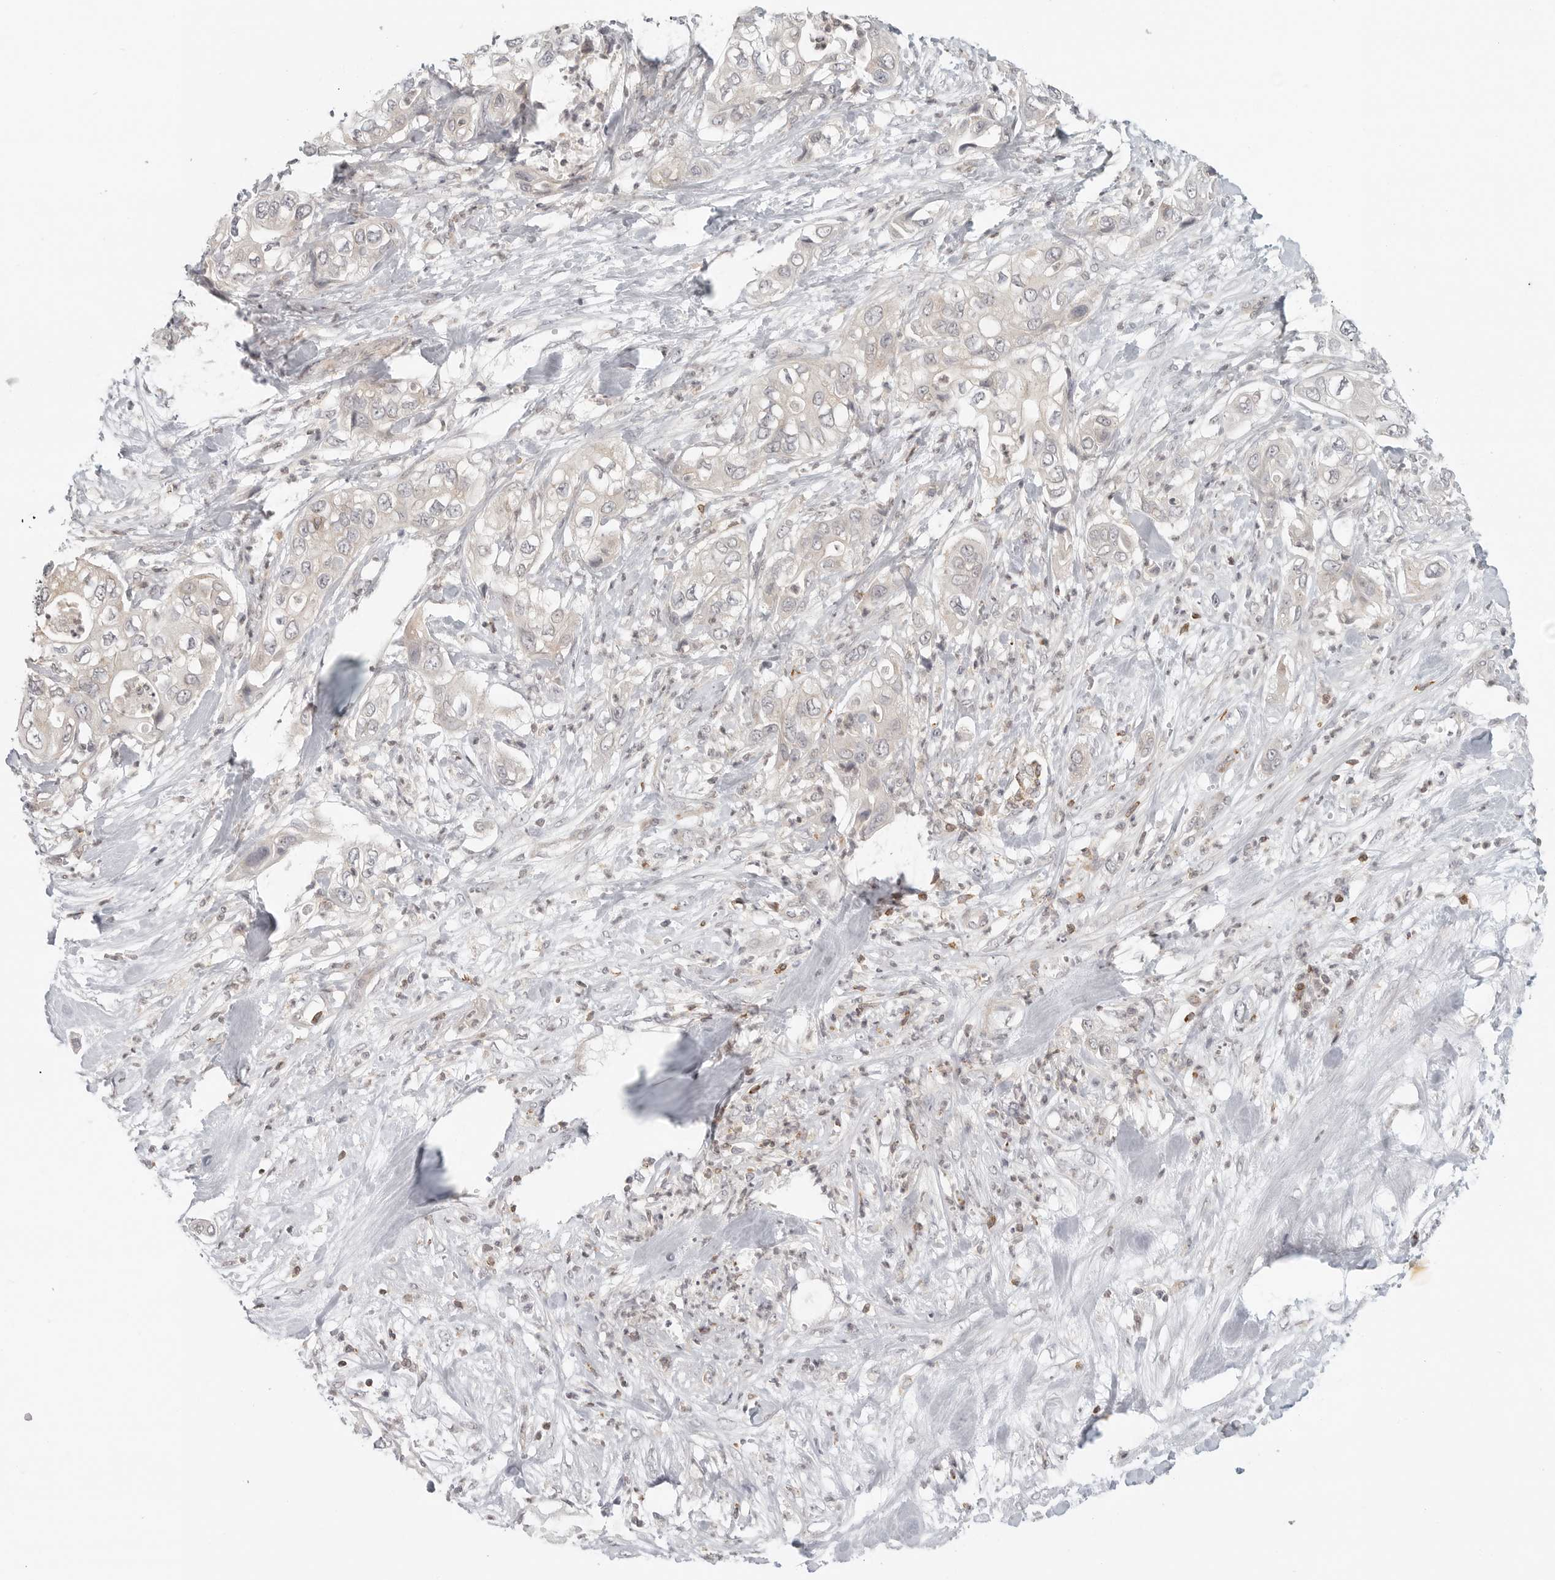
{"staining": {"intensity": "weak", "quantity": "<25%", "location": "cytoplasmic/membranous"}, "tissue": "pancreatic cancer", "cell_type": "Tumor cells", "image_type": "cancer", "snomed": [{"axis": "morphology", "description": "Adenocarcinoma, NOS"}, {"axis": "topography", "description": "Pancreas"}], "caption": "The image shows no staining of tumor cells in pancreatic cancer (adenocarcinoma).", "gene": "SH3KBP1", "patient": {"sex": "female", "age": 78}}